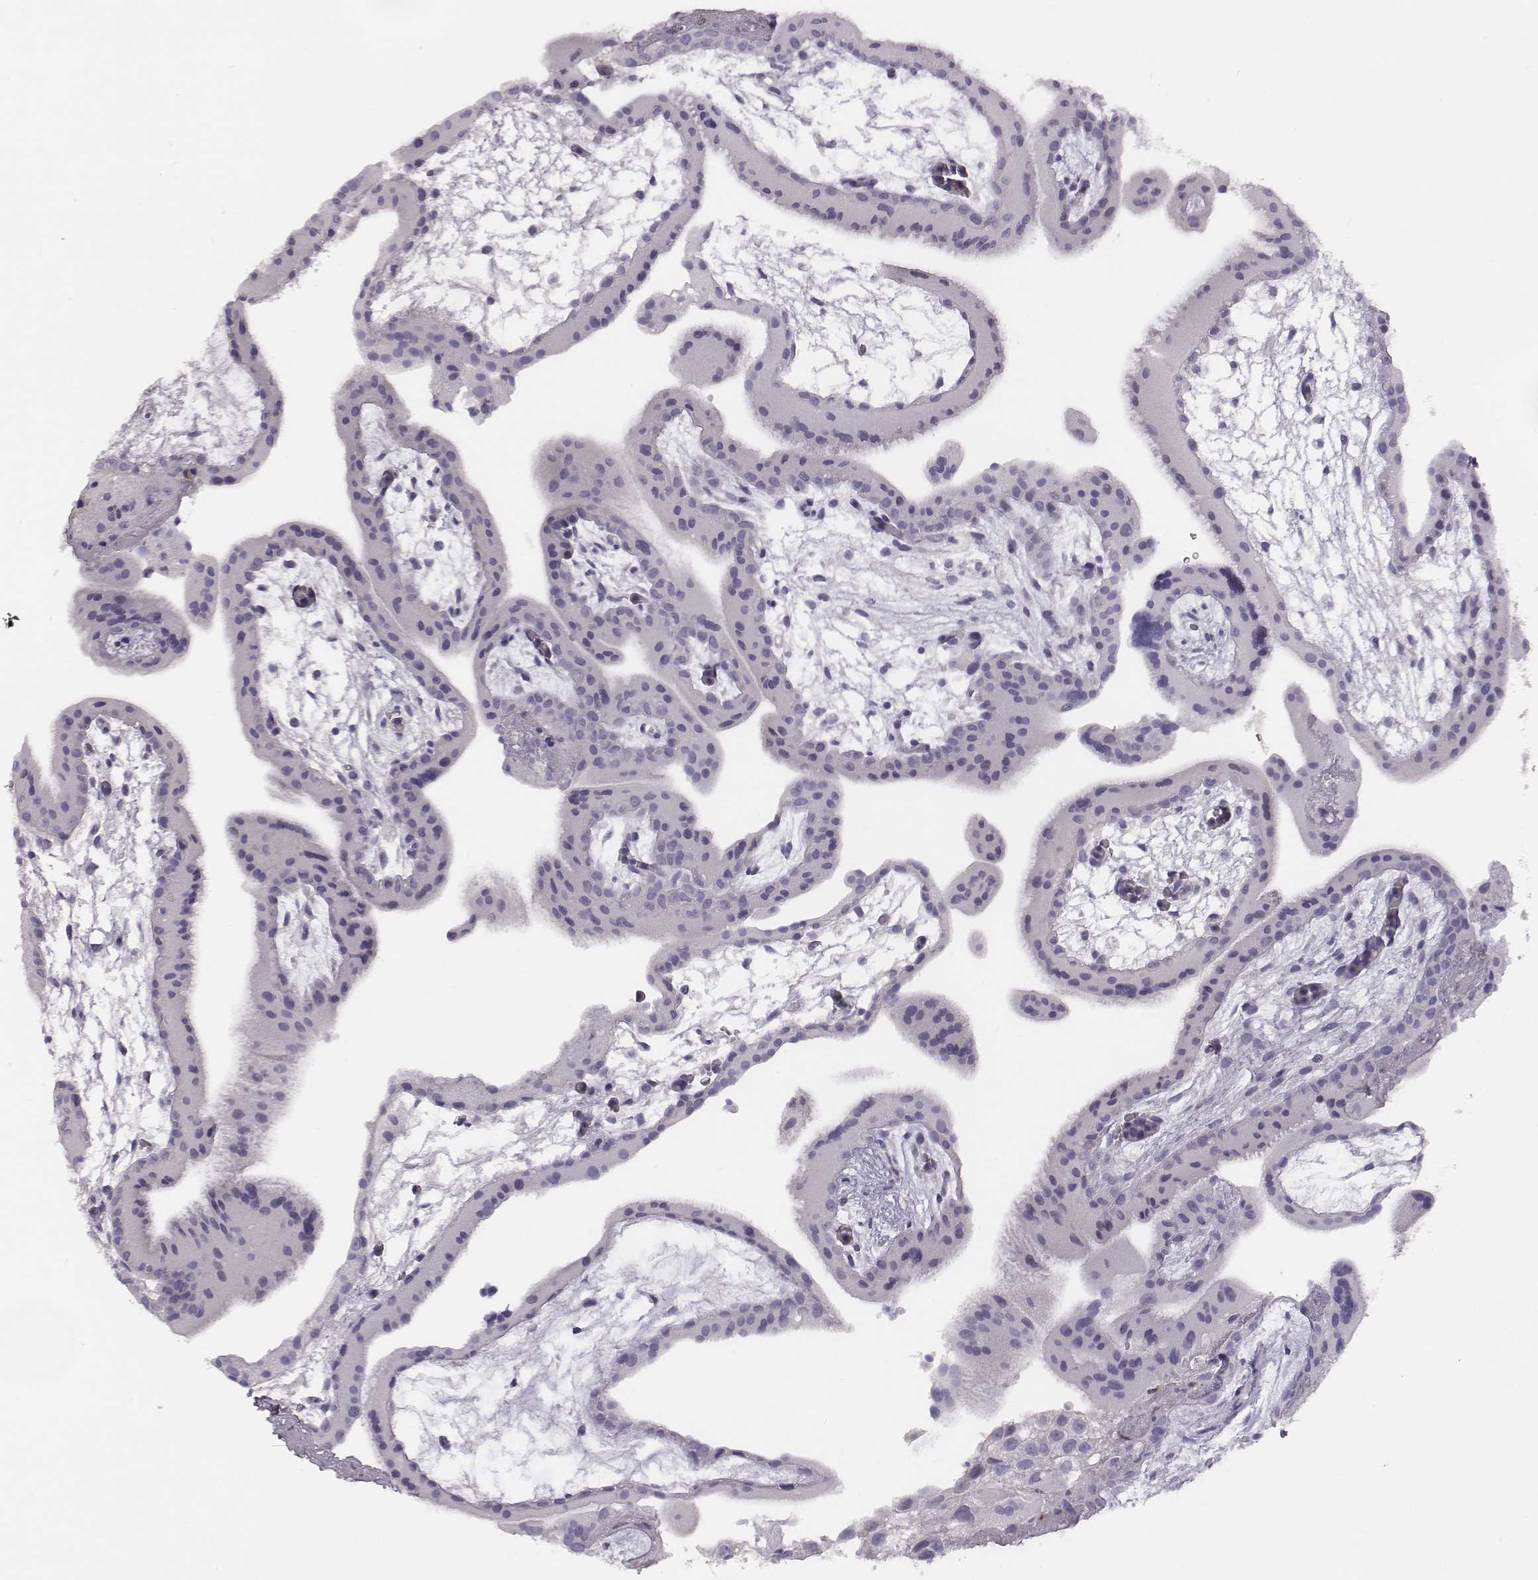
{"staining": {"intensity": "negative", "quantity": "none", "location": "none"}, "tissue": "placenta", "cell_type": "Decidual cells", "image_type": "normal", "snomed": [{"axis": "morphology", "description": "Normal tissue, NOS"}, {"axis": "topography", "description": "Placenta"}], "caption": "DAB immunohistochemical staining of benign placenta displays no significant positivity in decidual cells. (DAB immunohistochemistry (IHC) with hematoxylin counter stain).", "gene": "ADAM7", "patient": {"sex": "female", "age": 19}}